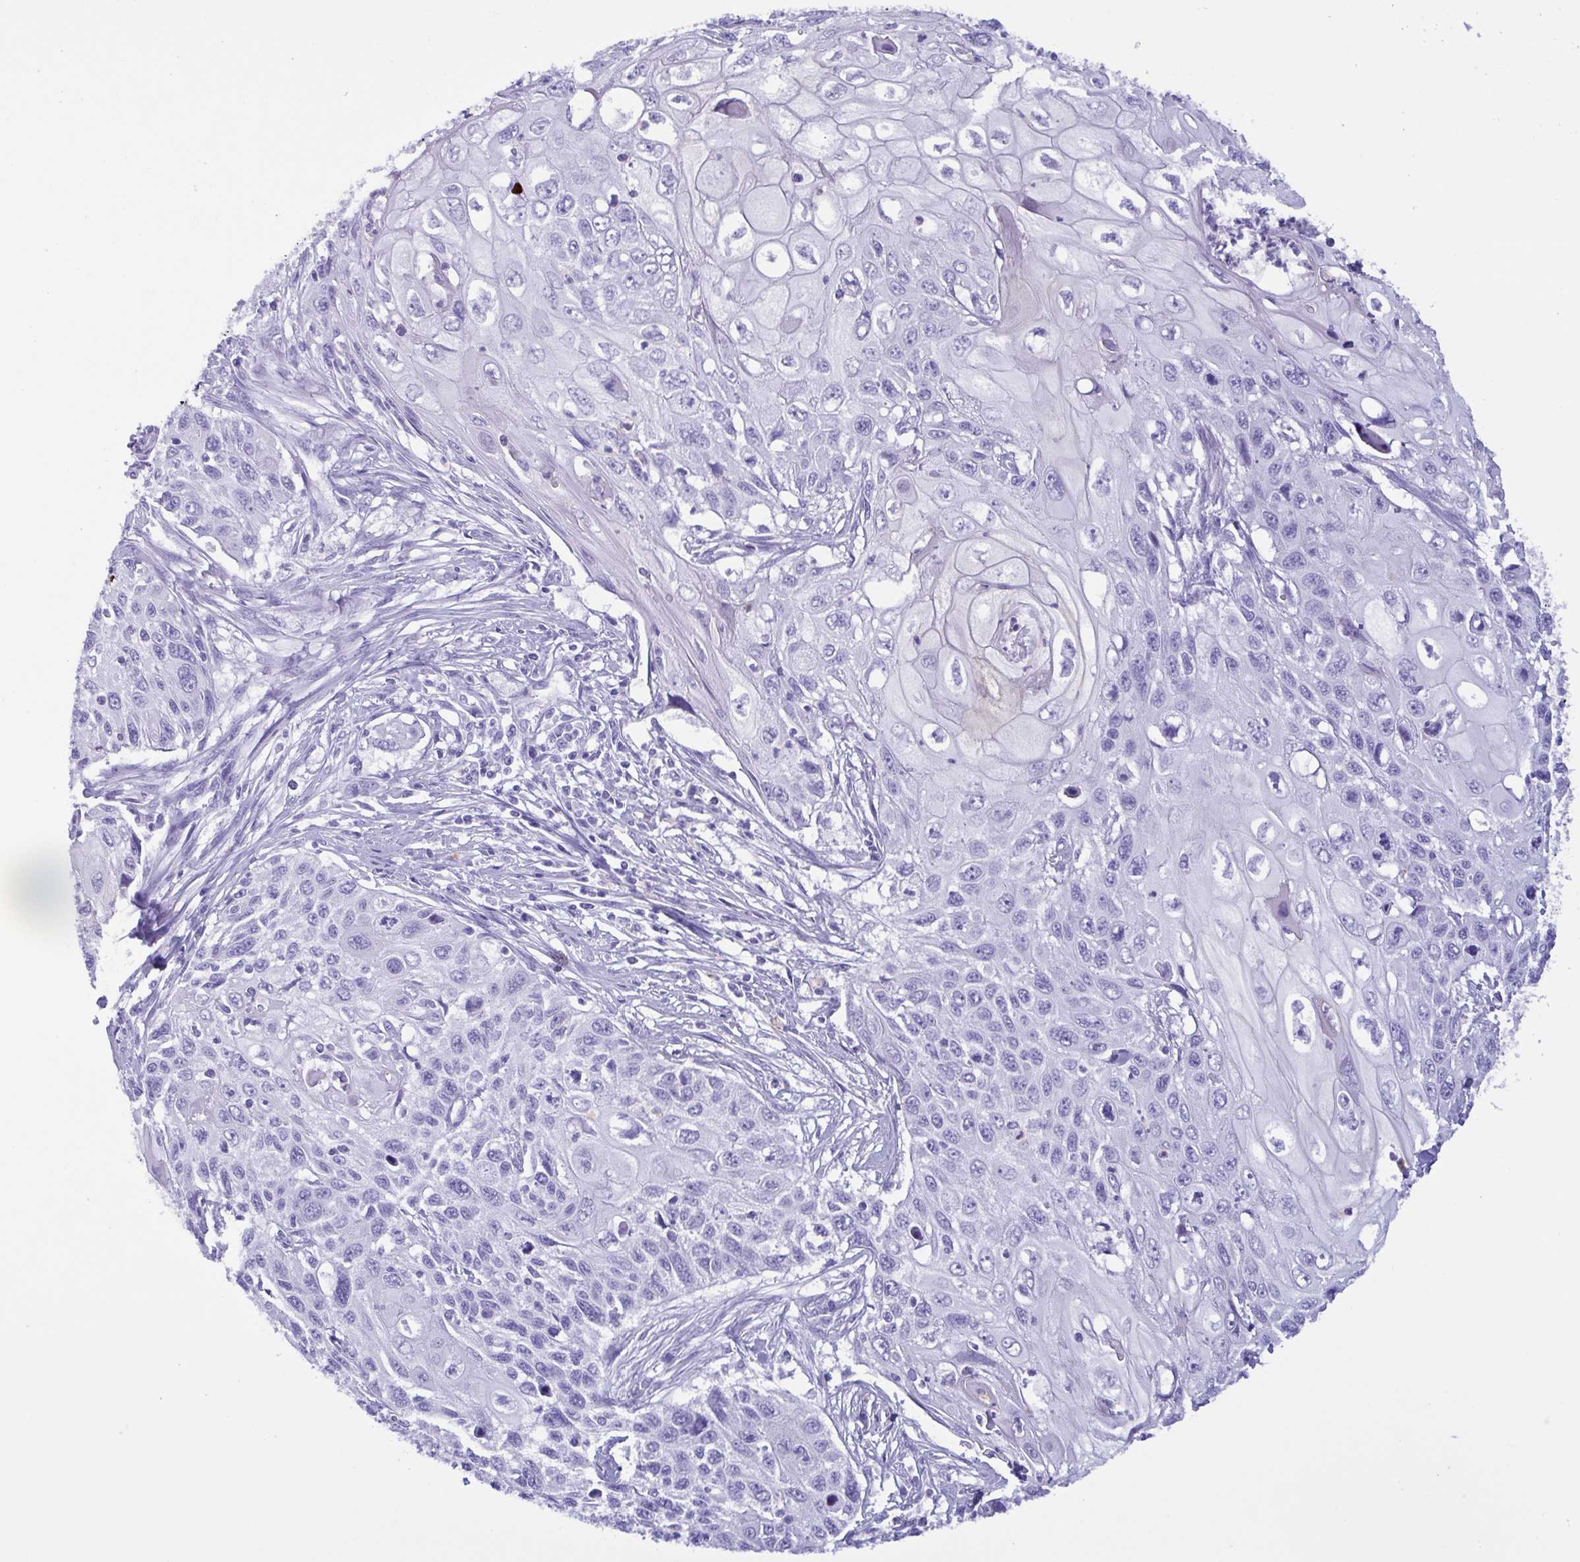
{"staining": {"intensity": "negative", "quantity": "none", "location": "none"}, "tissue": "cervical cancer", "cell_type": "Tumor cells", "image_type": "cancer", "snomed": [{"axis": "morphology", "description": "Squamous cell carcinoma, NOS"}, {"axis": "topography", "description": "Cervix"}], "caption": "Histopathology image shows no protein expression in tumor cells of cervical squamous cell carcinoma tissue. Brightfield microscopy of immunohistochemistry (IHC) stained with DAB (3,3'-diaminobenzidine) (brown) and hematoxylin (blue), captured at high magnification.", "gene": "LTF", "patient": {"sex": "female", "age": 70}}